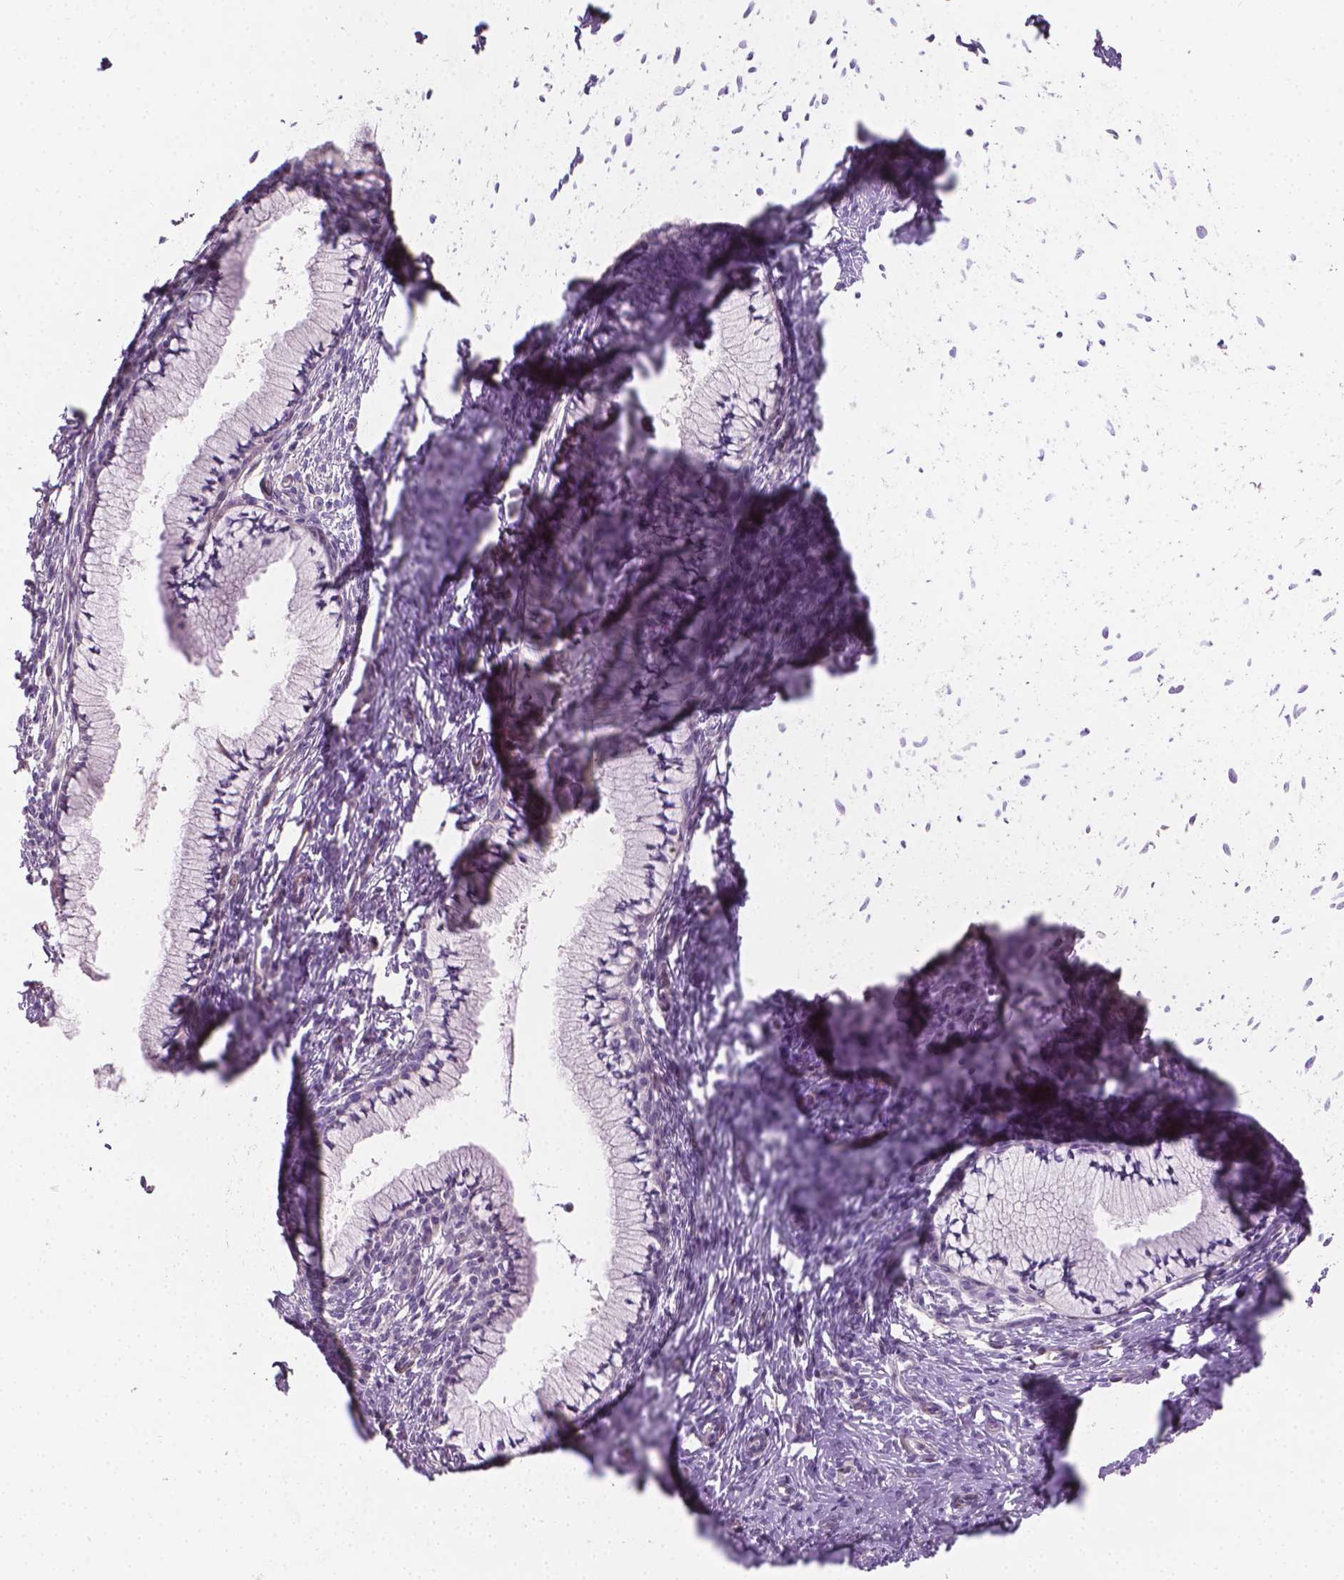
{"staining": {"intensity": "negative", "quantity": "none", "location": "none"}, "tissue": "cervical cancer", "cell_type": "Tumor cells", "image_type": "cancer", "snomed": [{"axis": "morphology", "description": "Squamous cell carcinoma, NOS"}, {"axis": "topography", "description": "Cervix"}], "caption": "This is an IHC photomicrograph of cervical cancer. There is no expression in tumor cells.", "gene": "GSDMA", "patient": {"sex": "female", "age": 62}}